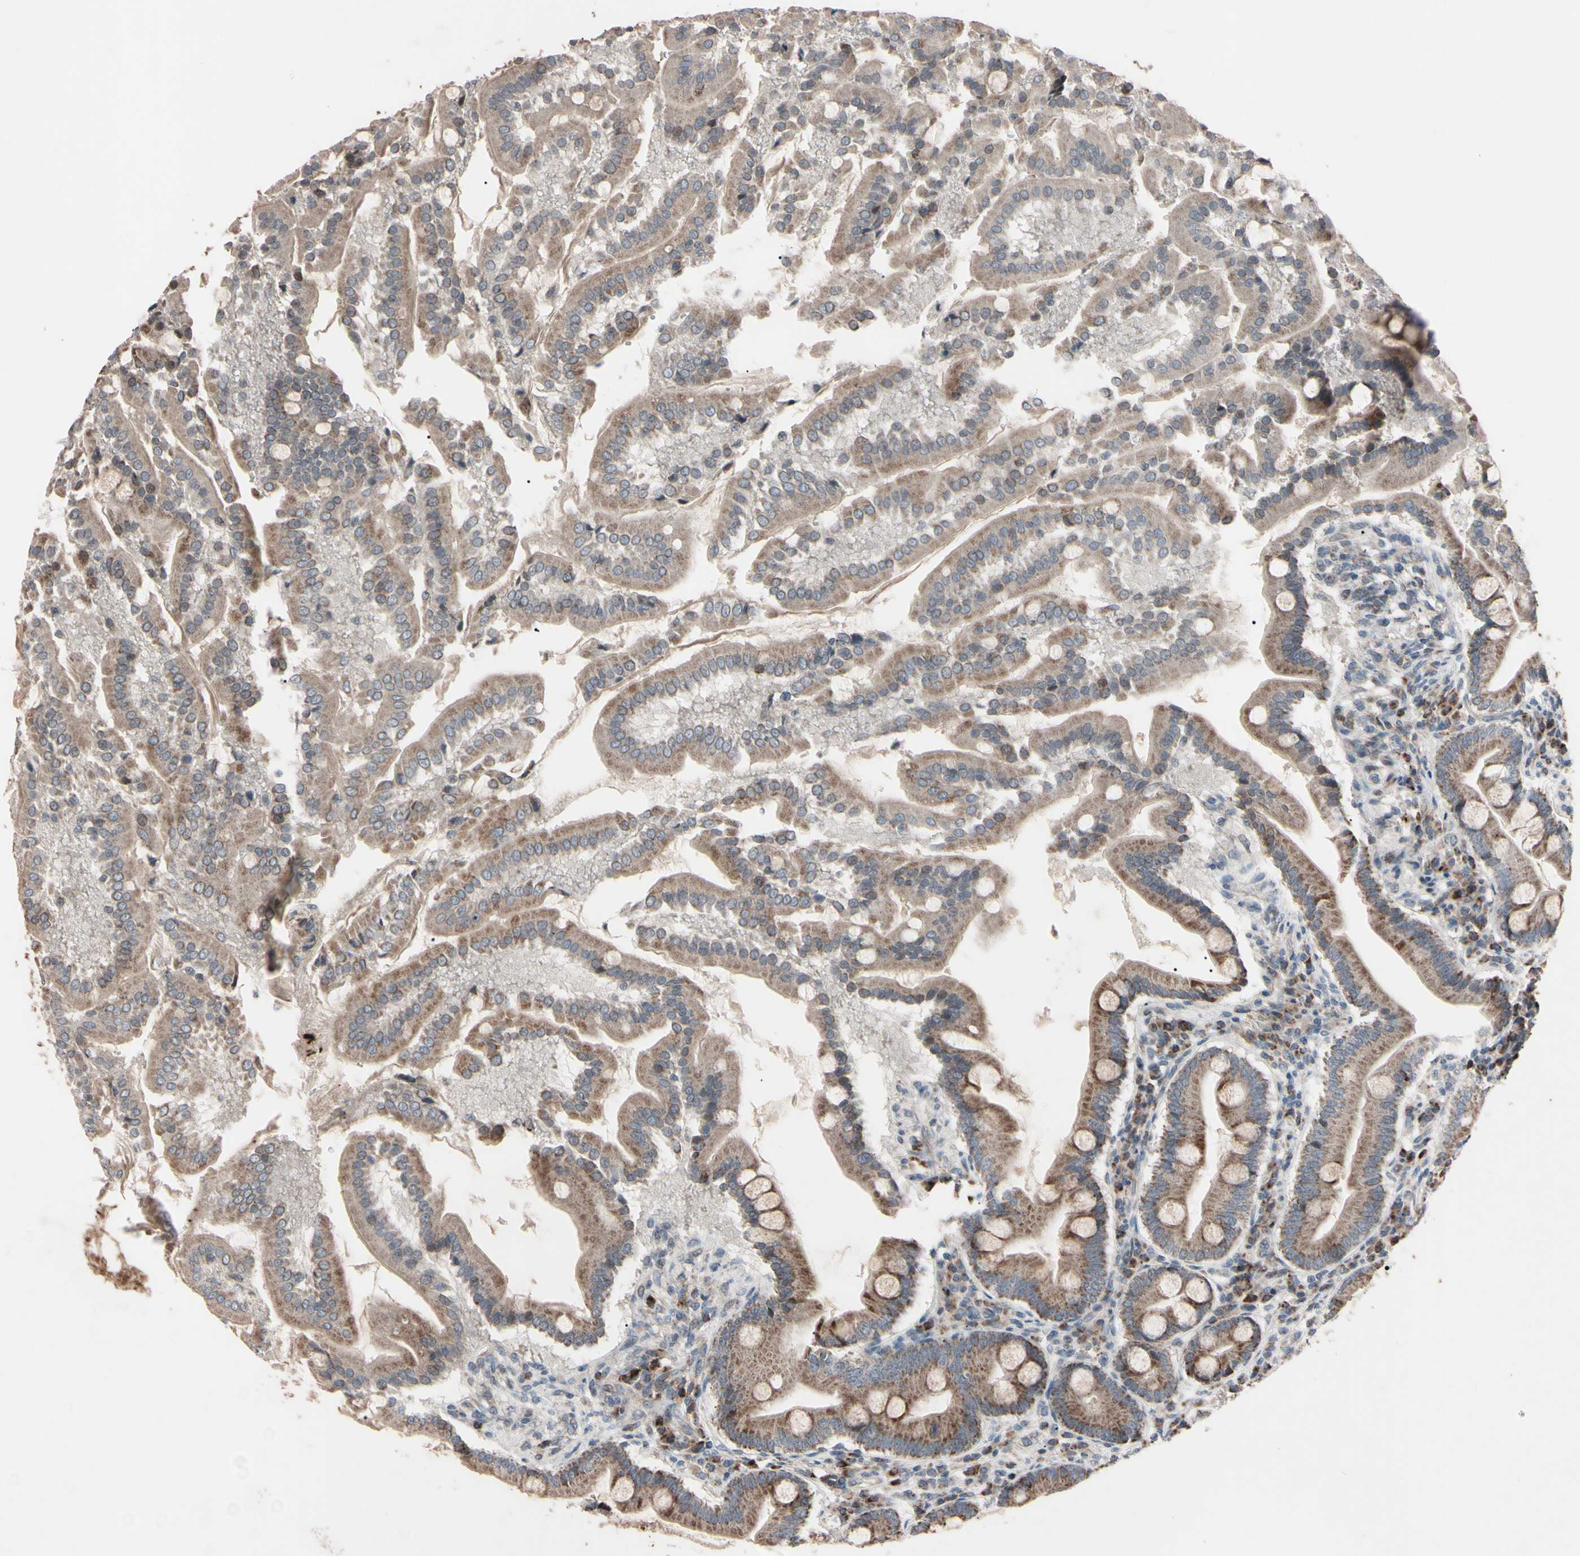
{"staining": {"intensity": "moderate", "quantity": ">75%", "location": "cytoplasmic/membranous"}, "tissue": "duodenum", "cell_type": "Glandular cells", "image_type": "normal", "snomed": [{"axis": "morphology", "description": "Normal tissue, NOS"}, {"axis": "topography", "description": "Duodenum"}], "caption": "High-magnification brightfield microscopy of benign duodenum stained with DAB (brown) and counterstained with hematoxylin (blue). glandular cells exhibit moderate cytoplasmic/membranous expression is present in about>75% of cells.", "gene": "TNFRSF1A", "patient": {"sex": "male", "age": 50}}